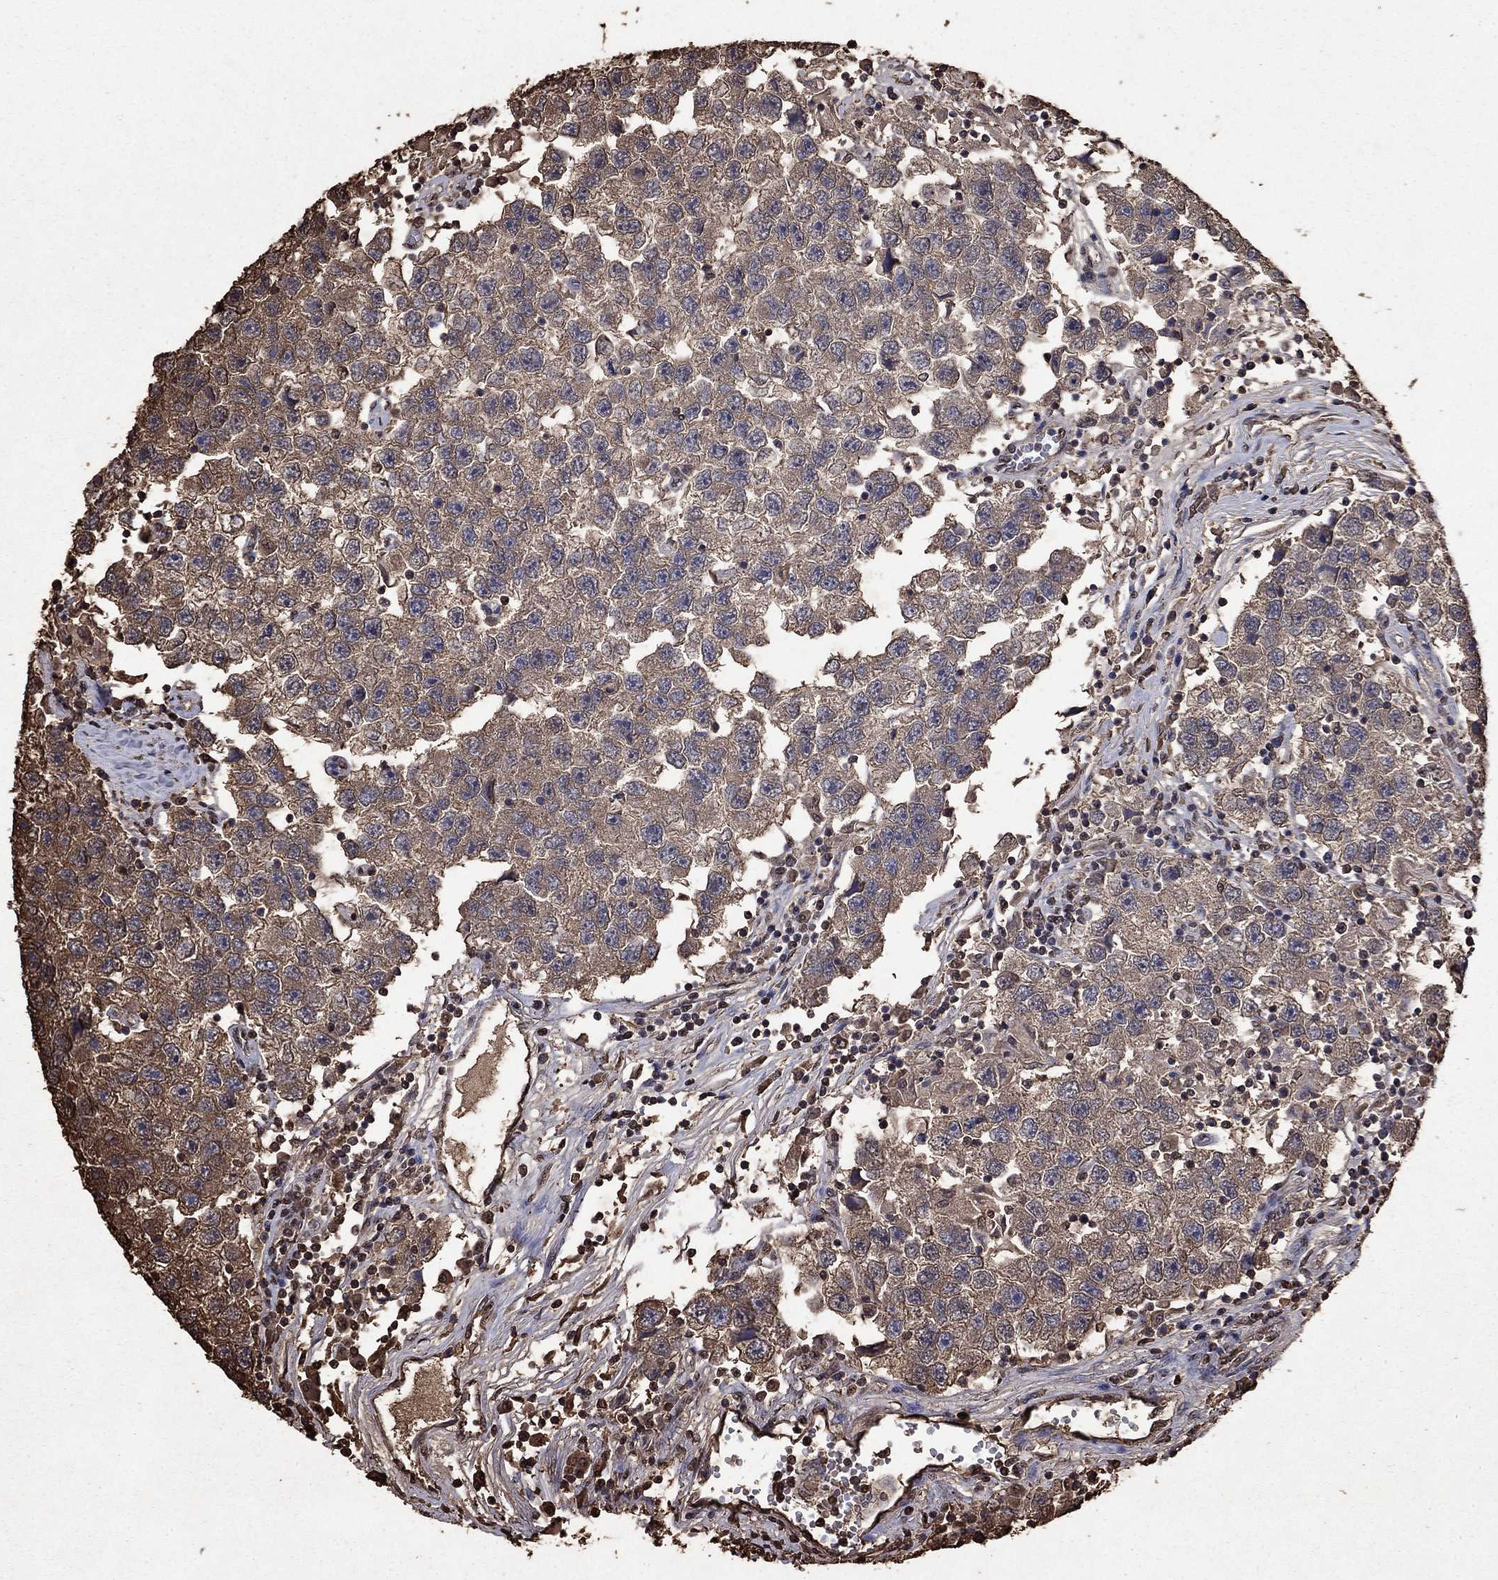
{"staining": {"intensity": "moderate", "quantity": "25%-75%", "location": "cytoplasmic/membranous"}, "tissue": "testis cancer", "cell_type": "Tumor cells", "image_type": "cancer", "snomed": [{"axis": "morphology", "description": "Seminoma, NOS"}, {"axis": "topography", "description": "Testis"}], "caption": "High-magnification brightfield microscopy of seminoma (testis) stained with DAB (3,3'-diaminobenzidine) (brown) and counterstained with hematoxylin (blue). tumor cells exhibit moderate cytoplasmic/membranous staining is identified in approximately25%-75% of cells.", "gene": "GAPDH", "patient": {"sex": "male", "age": 26}}